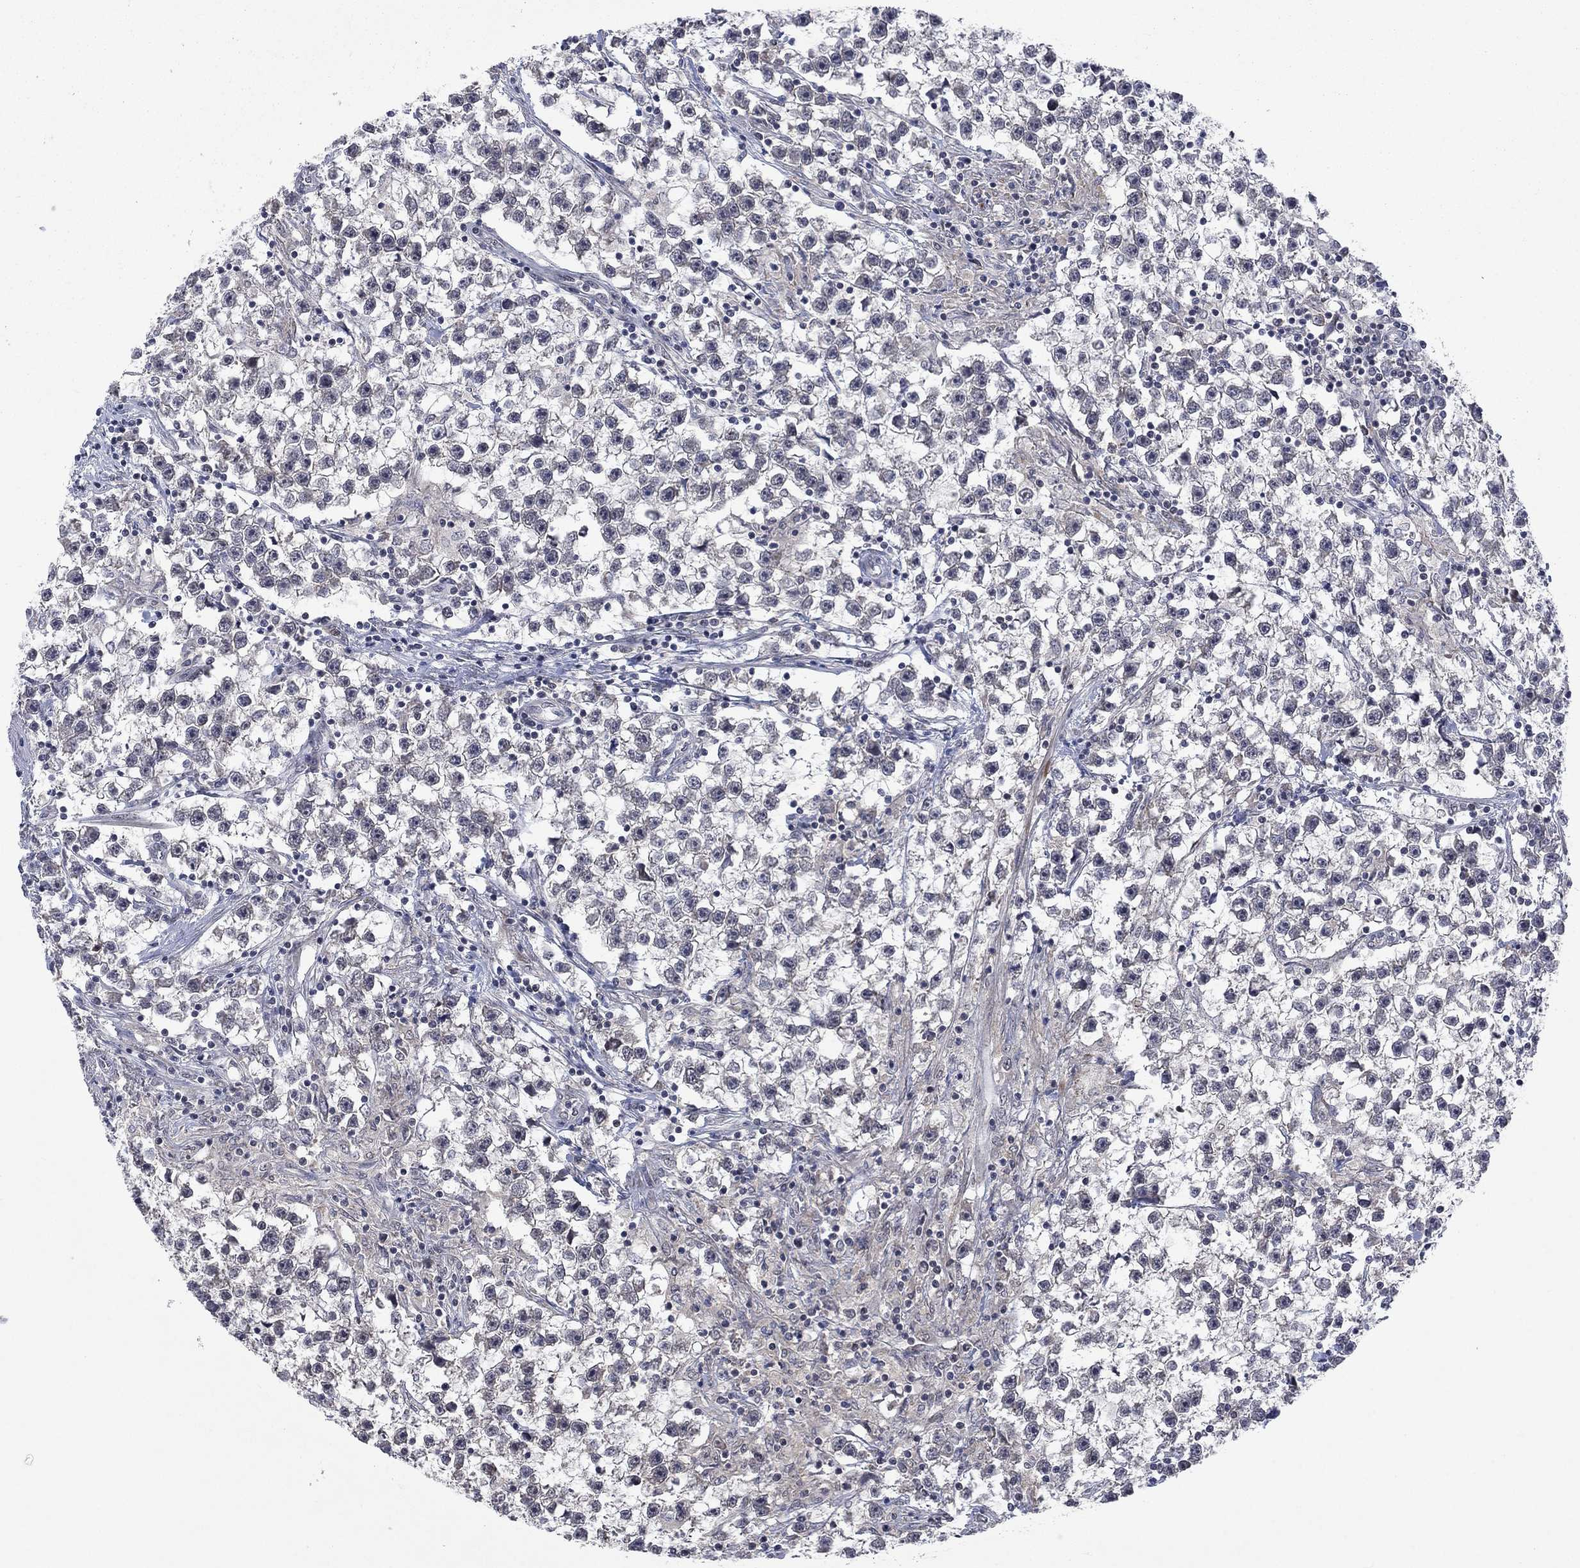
{"staining": {"intensity": "negative", "quantity": "none", "location": "none"}, "tissue": "testis cancer", "cell_type": "Tumor cells", "image_type": "cancer", "snomed": [{"axis": "morphology", "description": "Seminoma, NOS"}, {"axis": "topography", "description": "Testis"}], "caption": "Immunohistochemical staining of human testis seminoma demonstrates no significant staining in tumor cells.", "gene": "PPP1R9A", "patient": {"sex": "male", "age": 59}}